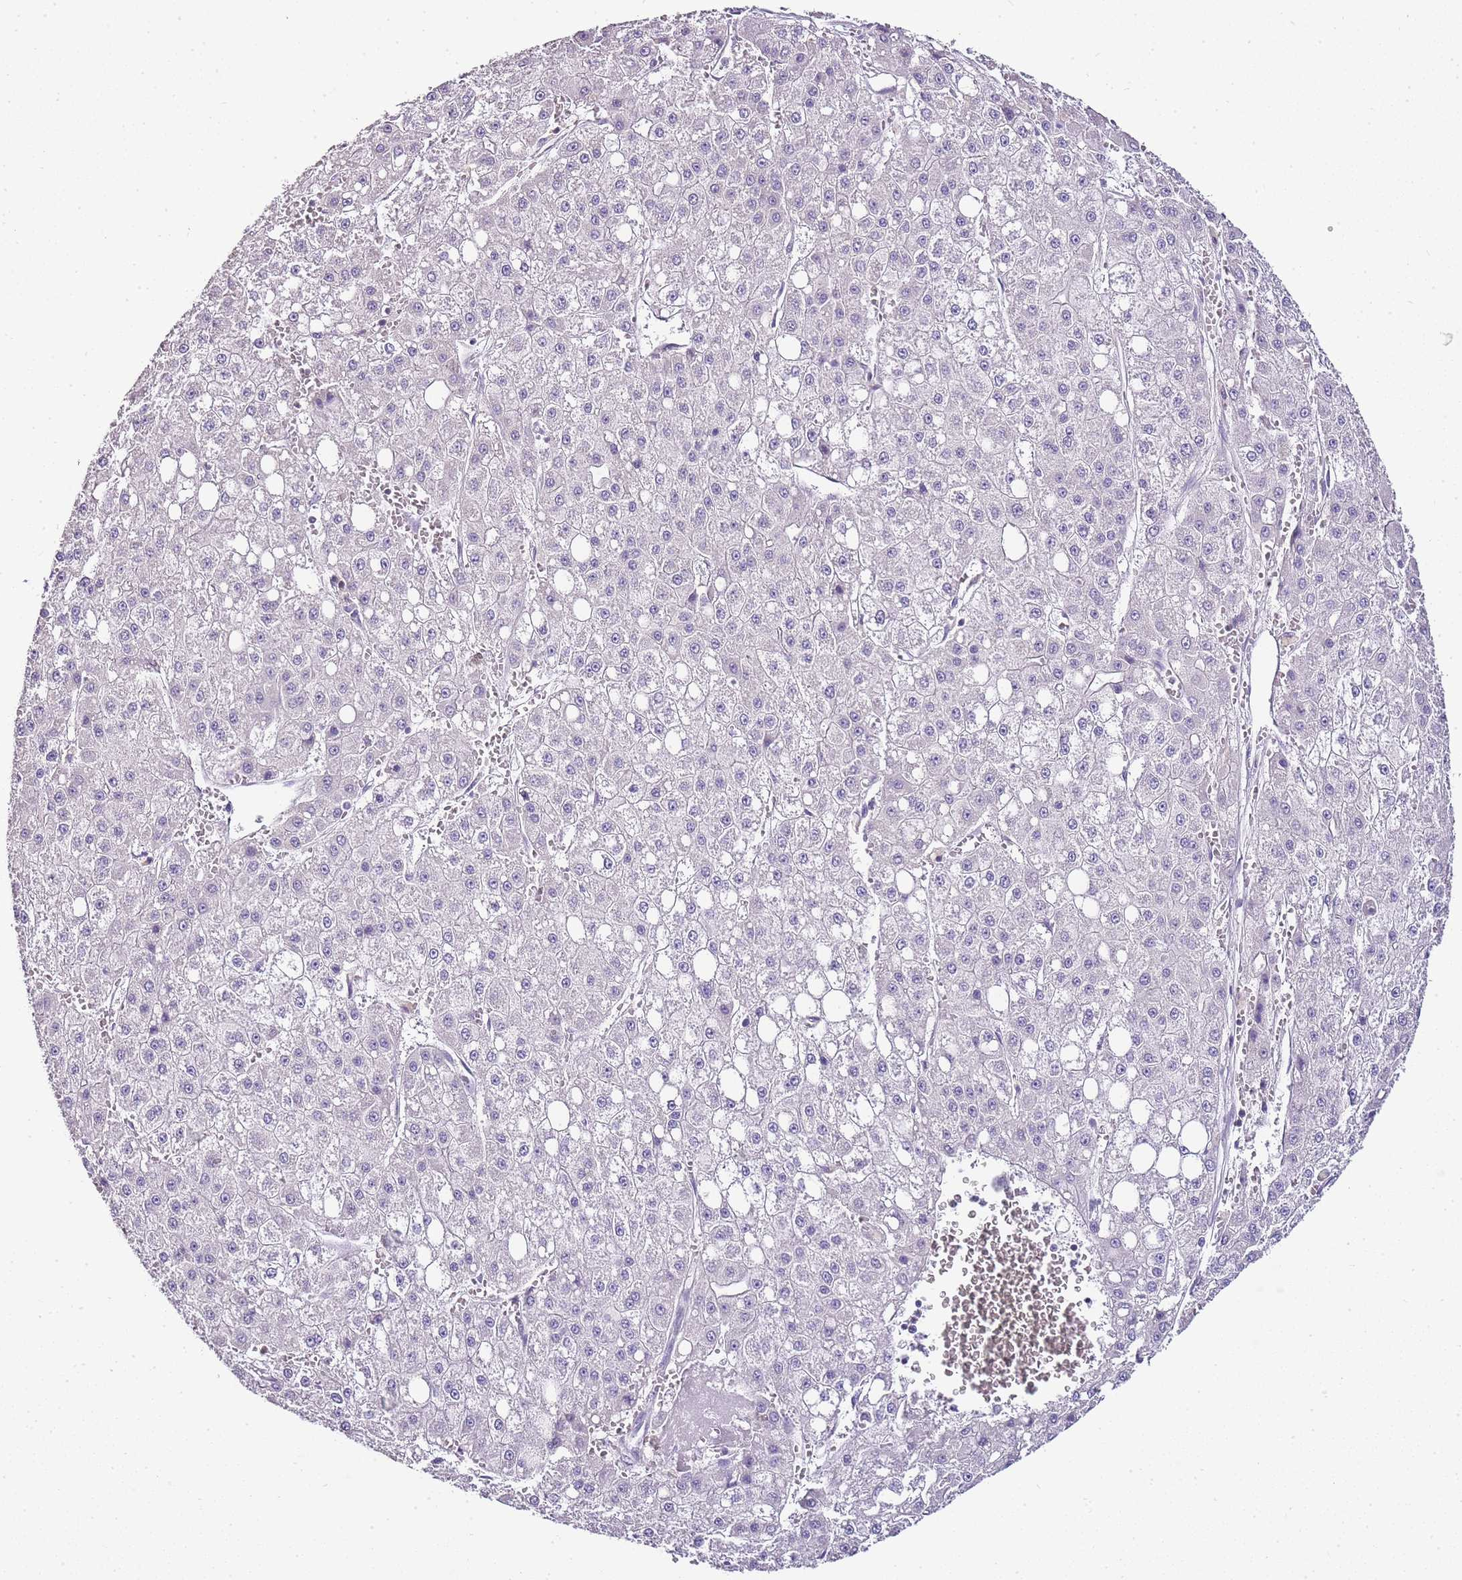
{"staining": {"intensity": "negative", "quantity": "none", "location": "none"}, "tissue": "liver cancer", "cell_type": "Tumor cells", "image_type": "cancer", "snomed": [{"axis": "morphology", "description": "Carcinoma, Hepatocellular, NOS"}, {"axis": "topography", "description": "Liver"}], "caption": "Immunohistochemistry photomicrograph of human liver cancer (hepatocellular carcinoma) stained for a protein (brown), which shows no staining in tumor cells.", "gene": "ZBP1", "patient": {"sex": "male", "age": 47}}